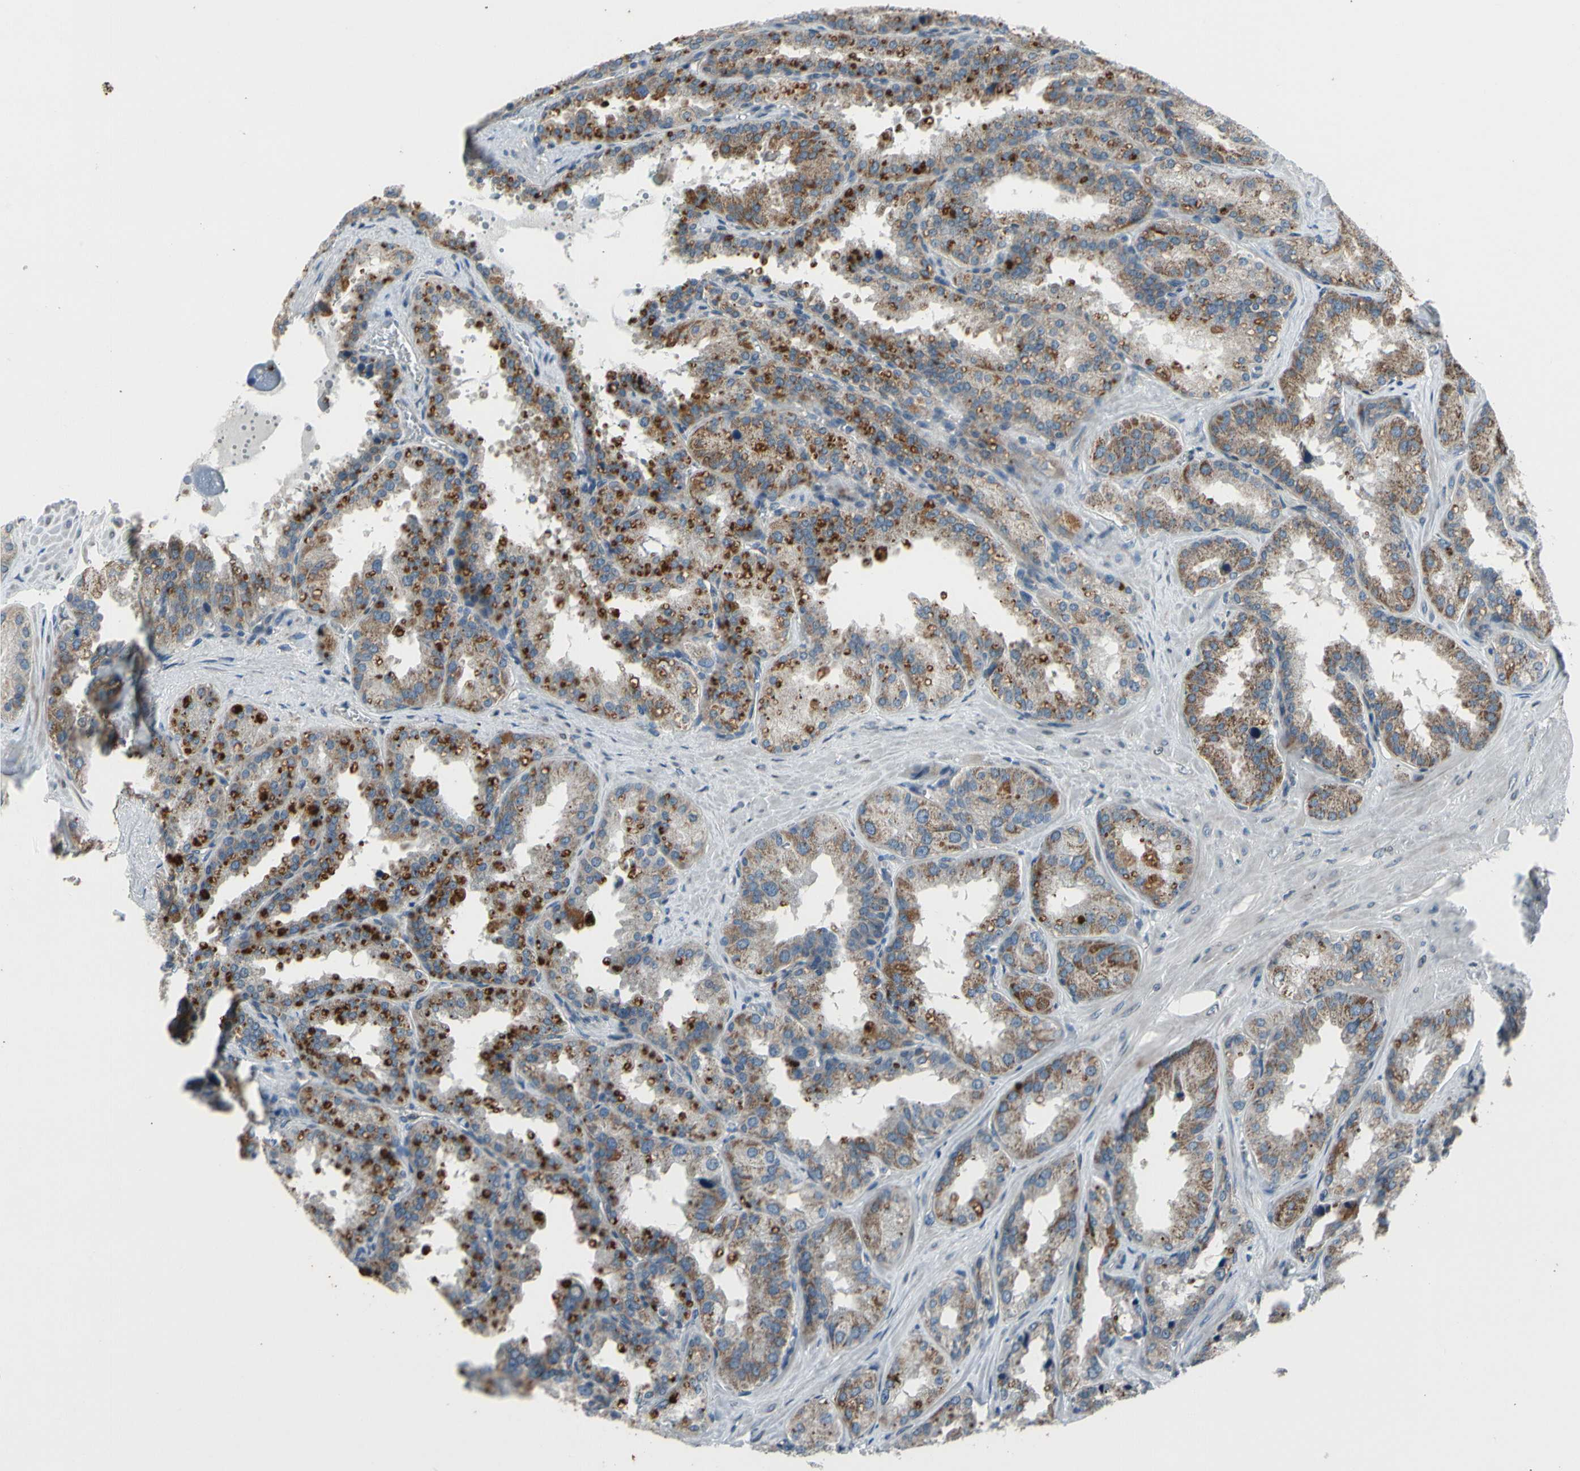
{"staining": {"intensity": "strong", "quantity": ">75%", "location": "cytoplasmic/membranous"}, "tissue": "seminal vesicle", "cell_type": "Glandular cells", "image_type": "normal", "snomed": [{"axis": "morphology", "description": "Normal tissue, NOS"}, {"axis": "topography", "description": "Prostate"}, {"axis": "topography", "description": "Seminal veicle"}], "caption": "Protein positivity by immunohistochemistry reveals strong cytoplasmic/membranous positivity in about >75% of glandular cells in benign seminal vesicle.", "gene": "NPHP3", "patient": {"sex": "male", "age": 51}}